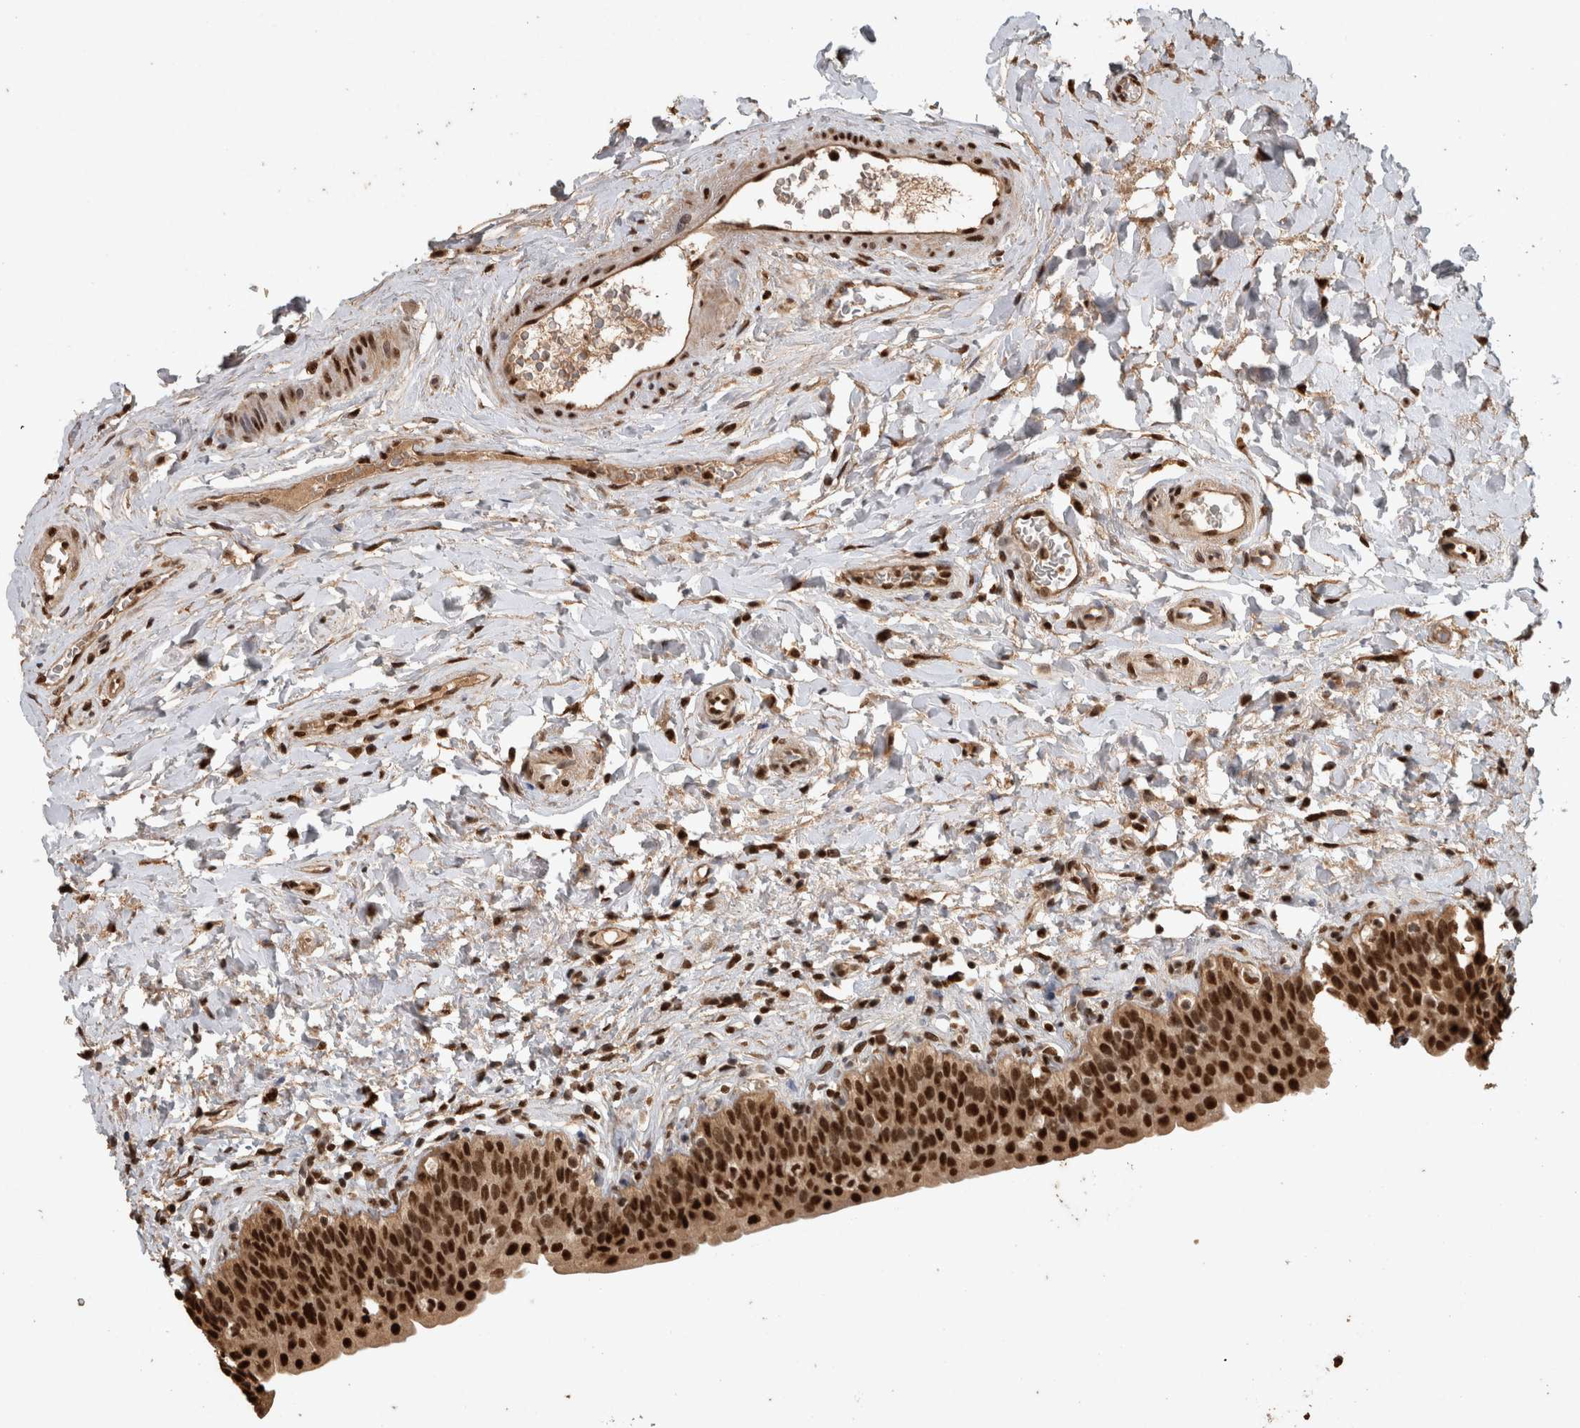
{"staining": {"intensity": "strong", "quantity": ">75%", "location": "nuclear"}, "tissue": "urinary bladder", "cell_type": "Urothelial cells", "image_type": "normal", "snomed": [{"axis": "morphology", "description": "Normal tissue, NOS"}, {"axis": "topography", "description": "Urinary bladder"}], "caption": "Urothelial cells reveal high levels of strong nuclear staining in about >75% of cells in benign human urinary bladder.", "gene": "RAD50", "patient": {"sex": "male", "age": 83}}